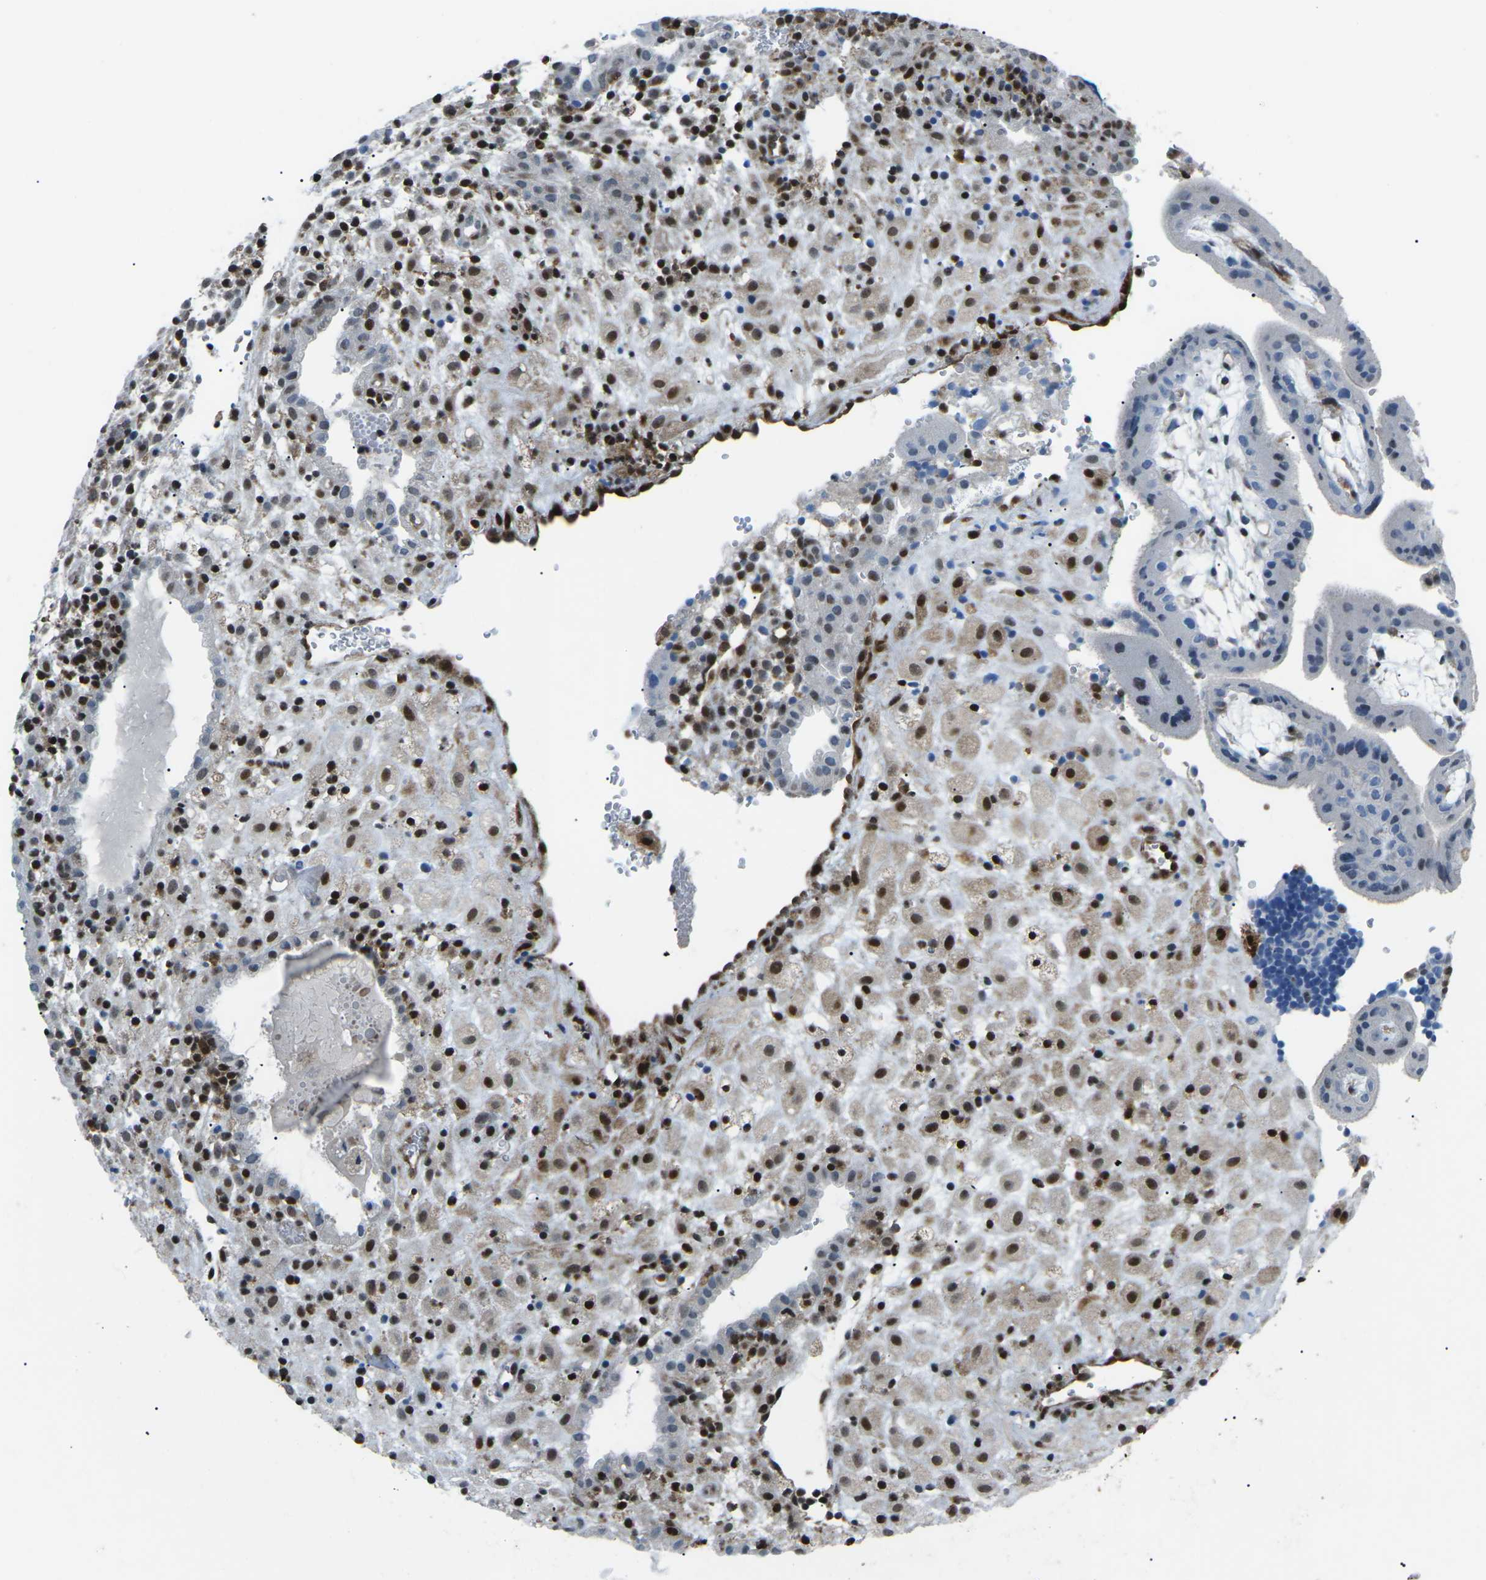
{"staining": {"intensity": "strong", "quantity": ">75%", "location": "nuclear"}, "tissue": "placenta", "cell_type": "Decidual cells", "image_type": "normal", "snomed": [{"axis": "morphology", "description": "Normal tissue, NOS"}, {"axis": "topography", "description": "Placenta"}], "caption": "High-magnification brightfield microscopy of unremarkable placenta stained with DAB (3,3'-diaminobenzidine) (brown) and counterstained with hematoxylin (blue). decidual cells exhibit strong nuclear positivity is present in approximately>75% of cells. (DAB (3,3'-diaminobenzidine) IHC, brown staining for protein, blue staining for nuclei).", "gene": "MBNL1", "patient": {"sex": "female", "age": 18}}